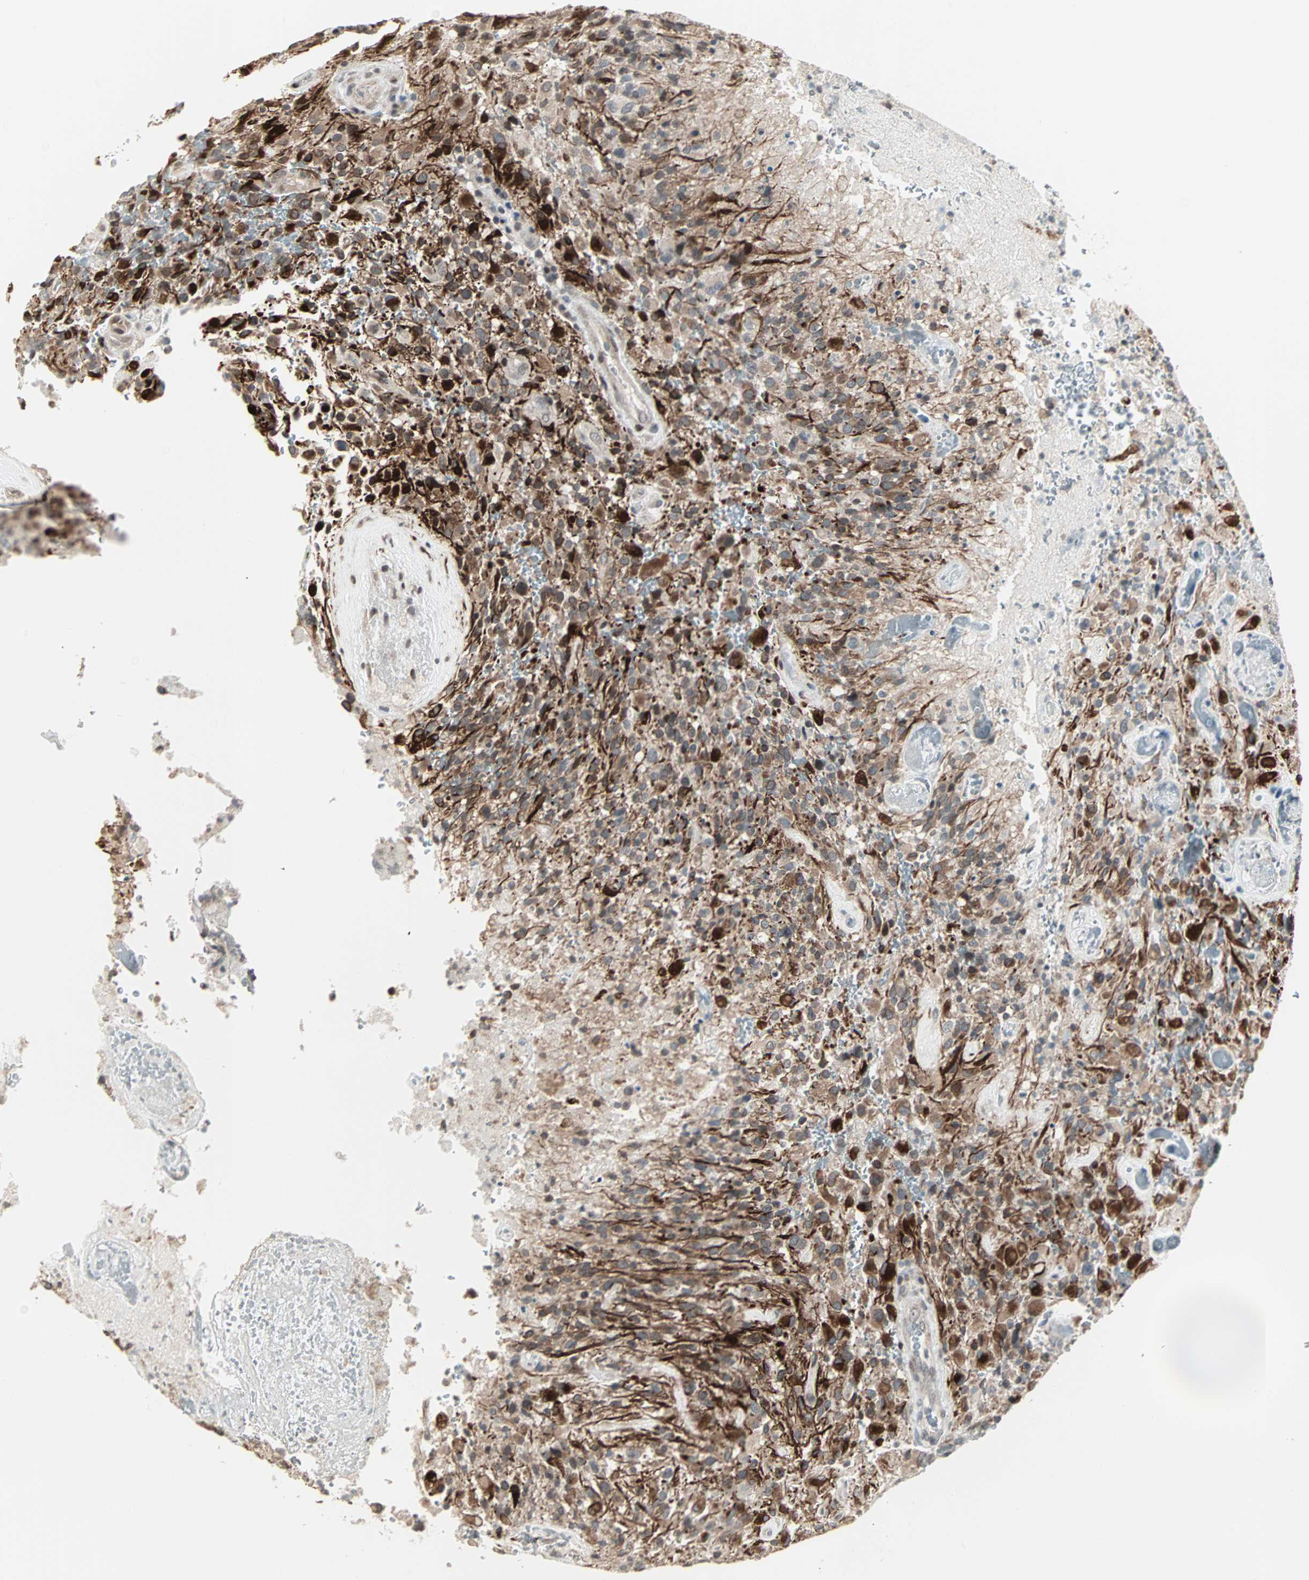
{"staining": {"intensity": "moderate", "quantity": "25%-75%", "location": "cytoplasmic/membranous"}, "tissue": "glioma", "cell_type": "Tumor cells", "image_type": "cancer", "snomed": [{"axis": "morphology", "description": "Glioma, malignant, High grade"}, {"axis": "topography", "description": "Brain"}], "caption": "There is medium levels of moderate cytoplasmic/membranous staining in tumor cells of glioma, as demonstrated by immunohistochemical staining (brown color).", "gene": "CBLC", "patient": {"sex": "male", "age": 71}}